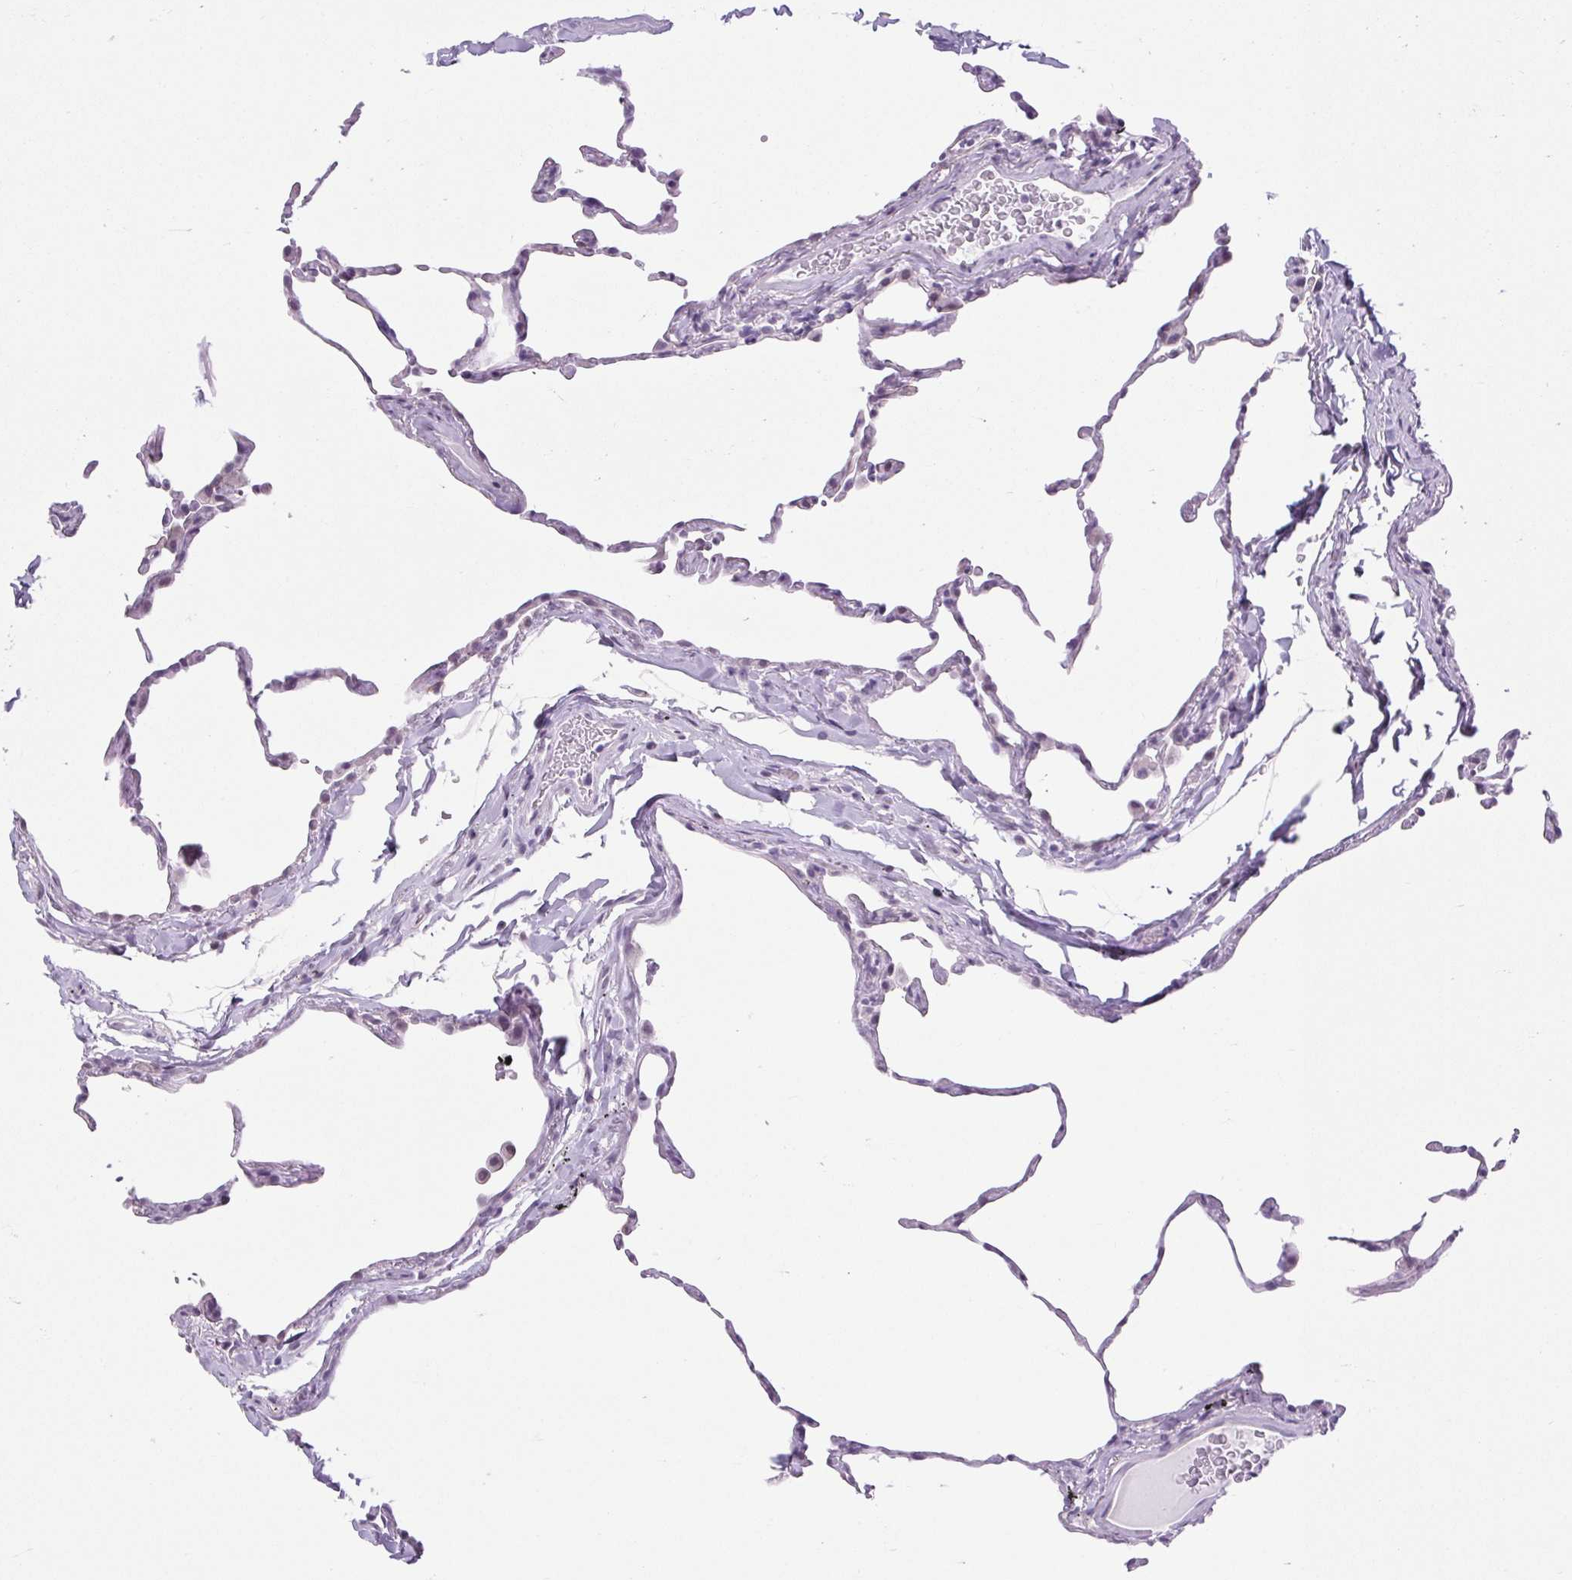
{"staining": {"intensity": "negative", "quantity": "none", "location": "none"}, "tissue": "lung", "cell_type": "Alveolar cells", "image_type": "normal", "snomed": [{"axis": "morphology", "description": "Normal tissue, NOS"}, {"axis": "topography", "description": "Lung"}], "caption": "IHC photomicrograph of benign lung: human lung stained with DAB demonstrates no significant protein expression in alveolar cells.", "gene": "BCAS1", "patient": {"sex": "female", "age": 57}}